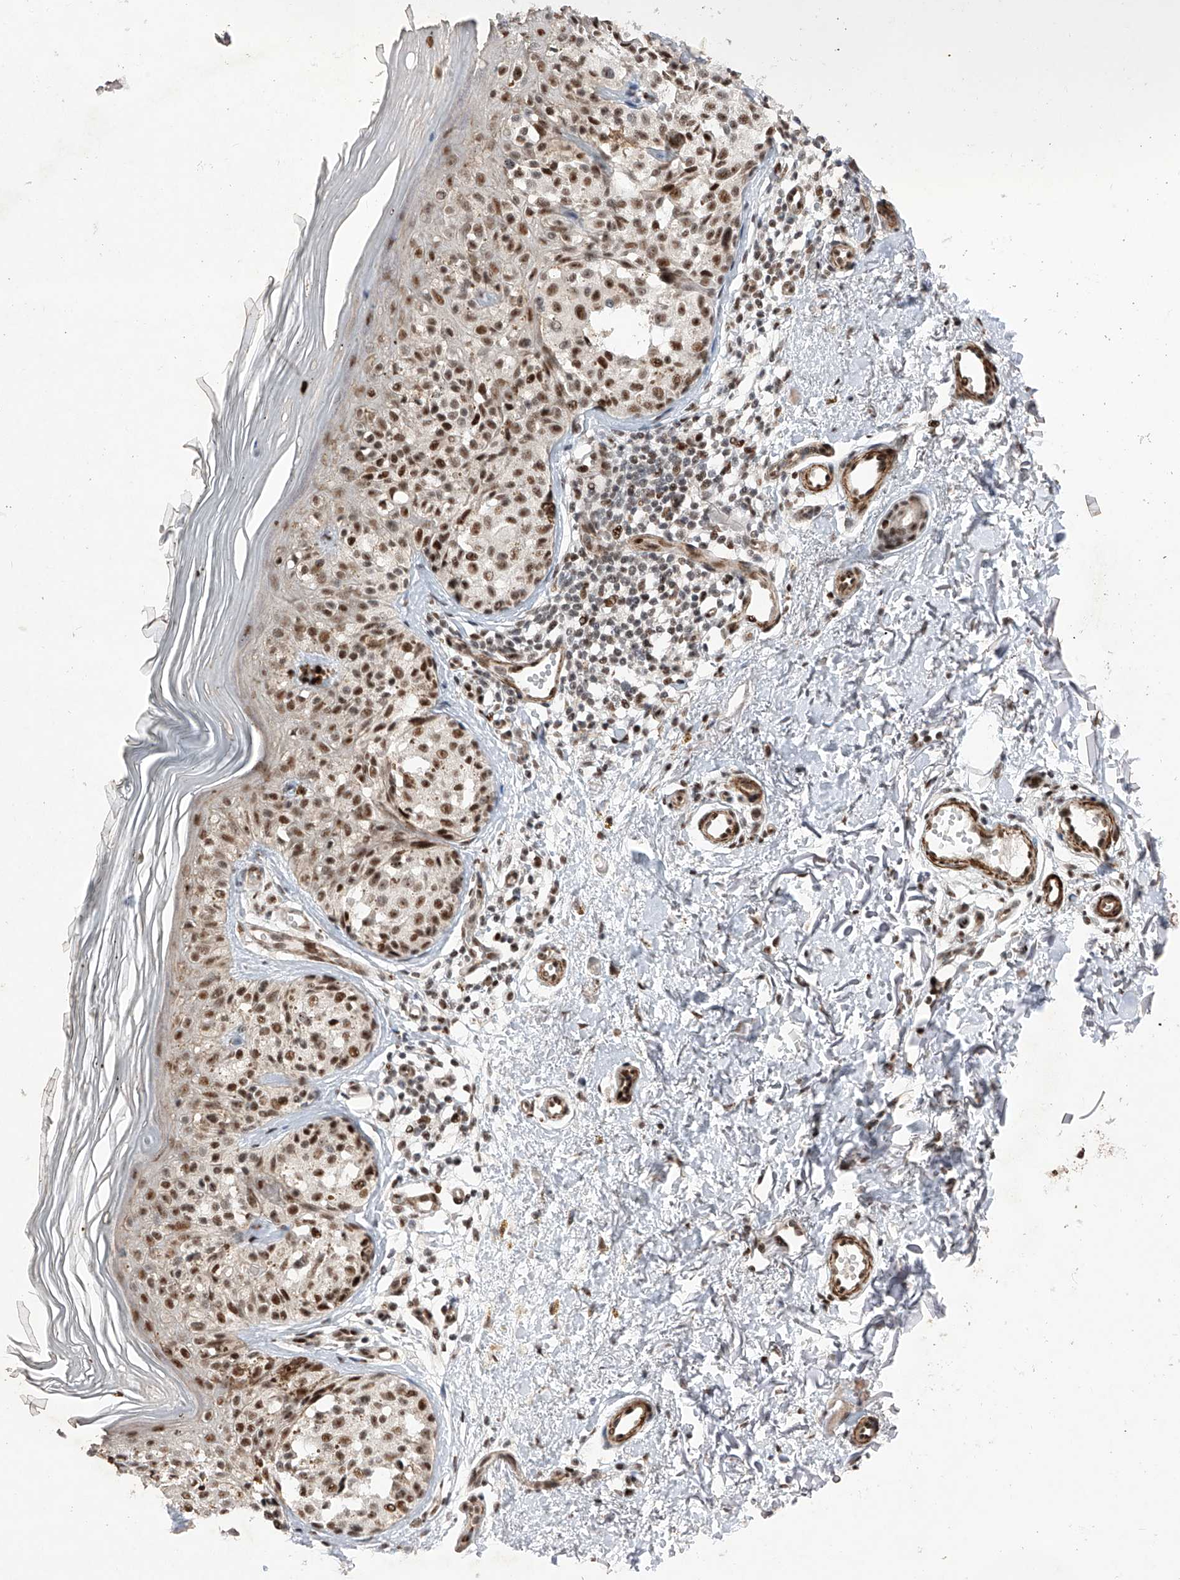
{"staining": {"intensity": "moderate", "quantity": ">75%", "location": "nuclear"}, "tissue": "melanoma", "cell_type": "Tumor cells", "image_type": "cancer", "snomed": [{"axis": "morphology", "description": "Malignant melanoma, NOS"}, {"axis": "topography", "description": "Skin"}], "caption": "Brown immunohistochemical staining in human melanoma displays moderate nuclear staining in about >75% of tumor cells. (DAB = brown stain, brightfield microscopy at high magnification).", "gene": "NFATC4", "patient": {"sex": "female", "age": 50}}